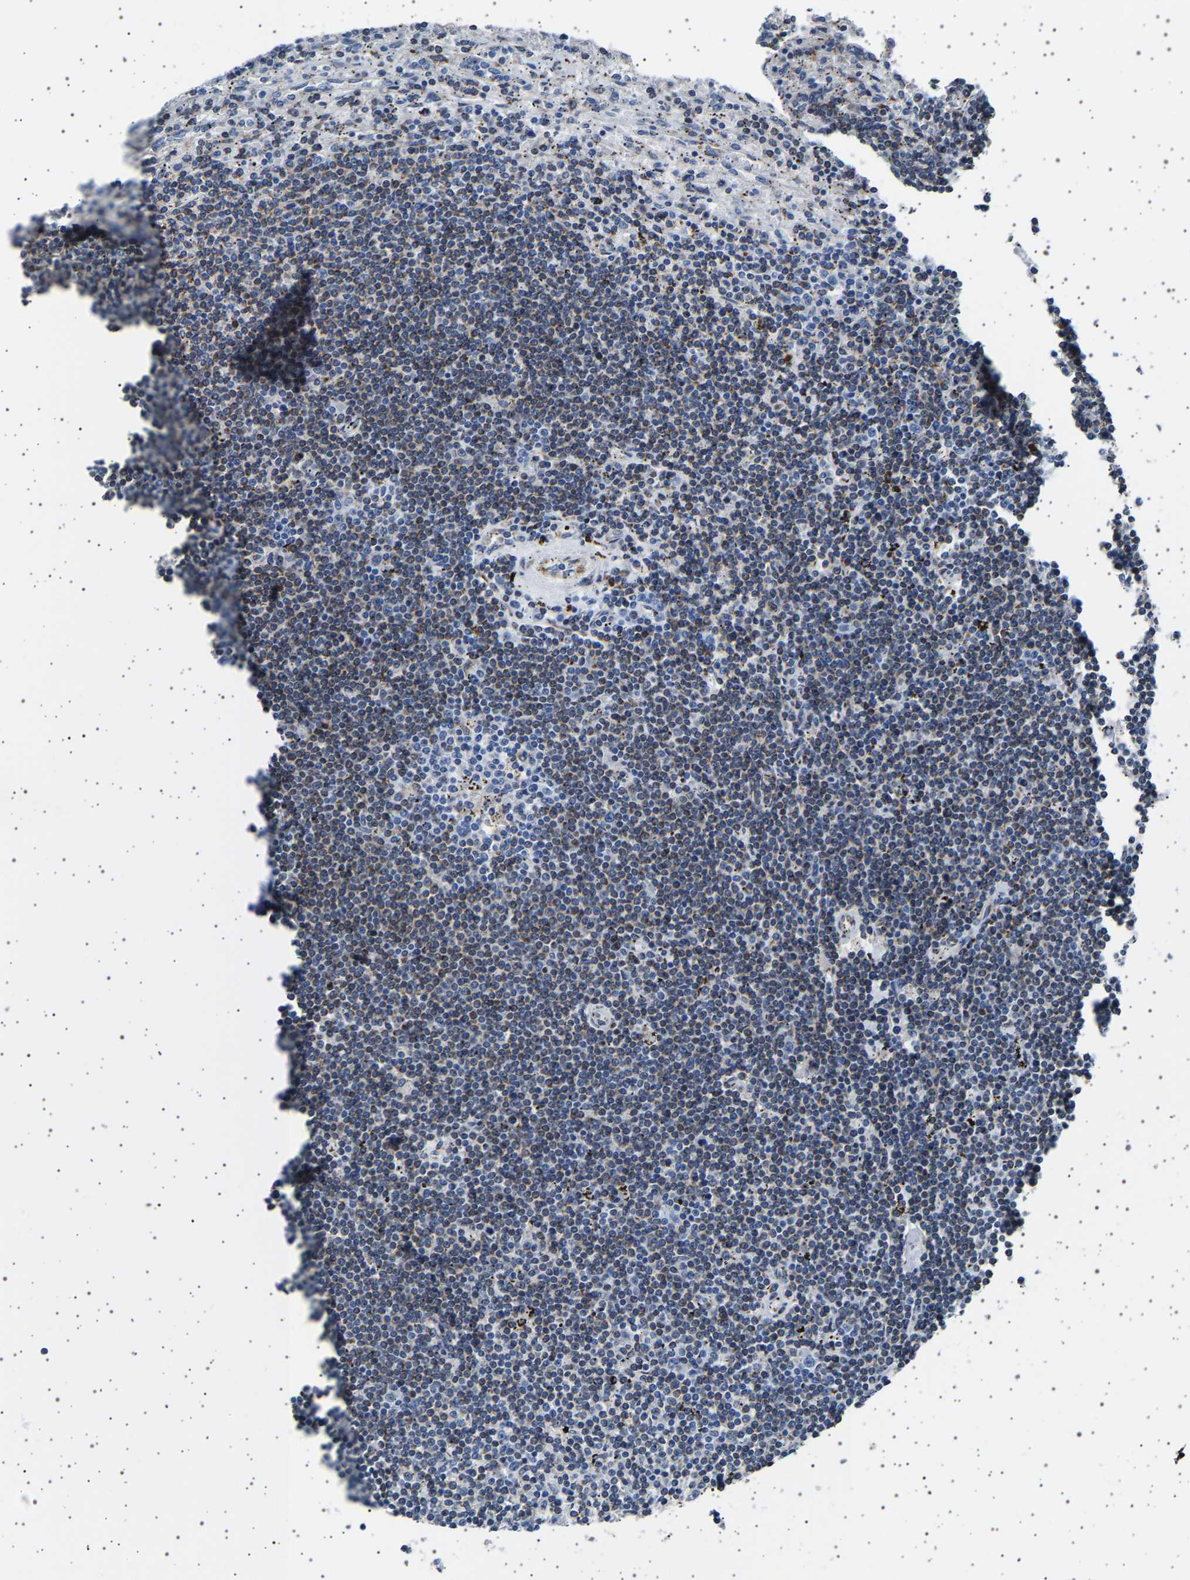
{"staining": {"intensity": "weak", "quantity": "25%-75%", "location": "cytoplasmic/membranous"}, "tissue": "lymphoma", "cell_type": "Tumor cells", "image_type": "cancer", "snomed": [{"axis": "morphology", "description": "Malignant lymphoma, non-Hodgkin's type, Low grade"}, {"axis": "topography", "description": "Spleen"}], "caption": "Human lymphoma stained with a brown dye reveals weak cytoplasmic/membranous positive expression in about 25%-75% of tumor cells.", "gene": "FTCD", "patient": {"sex": "male", "age": 76}}